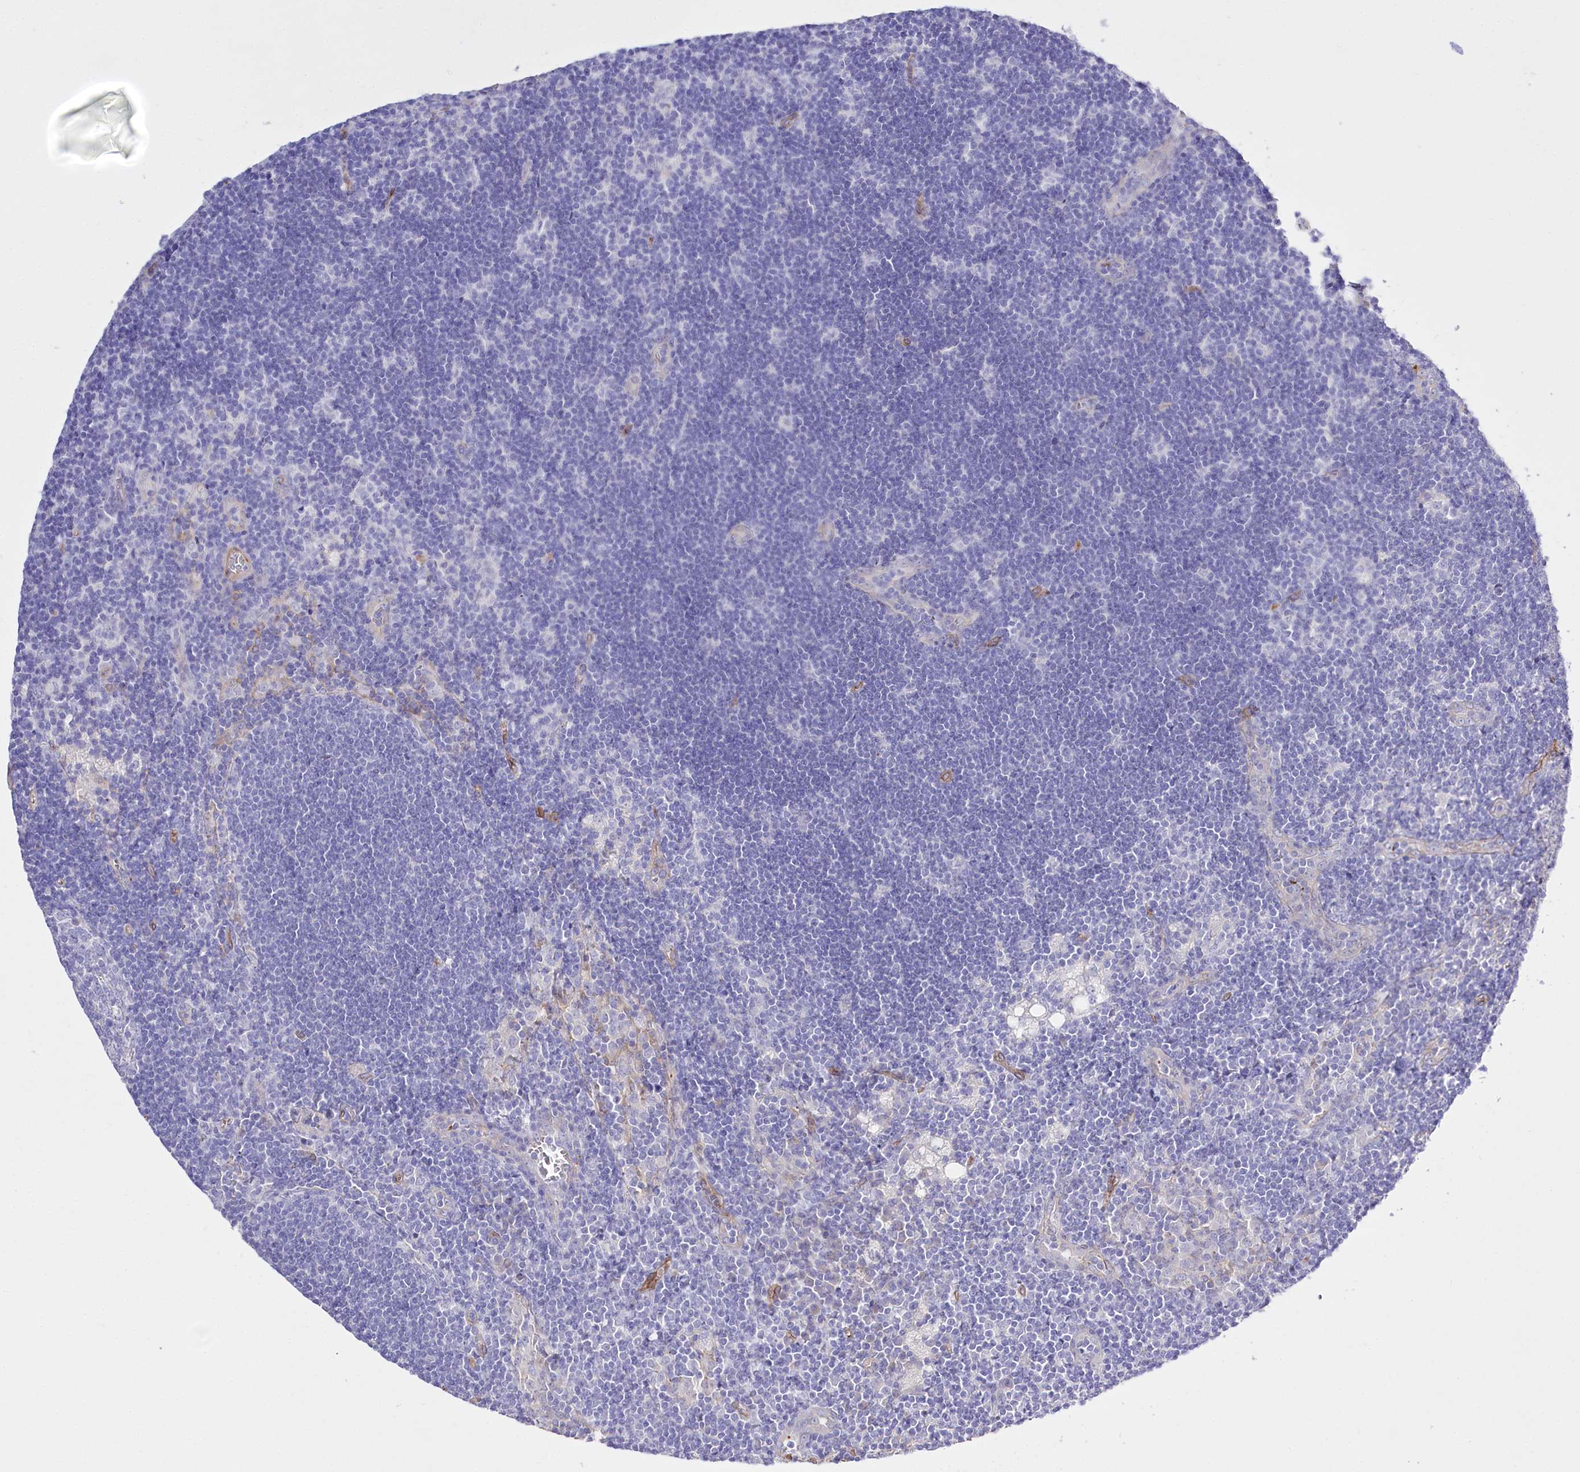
{"staining": {"intensity": "negative", "quantity": "none", "location": "none"}, "tissue": "lymph node", "cell_type": "Germinal center cells", "image_type": "normal", "snomed": [{"axis": "morphology", "description": "Normal tissue, NOS"}, {"axis": "topography", "description": "Lymph node"}], "caption": "This is a histopathology image of IHC staining of benign lymph node, which shows no expression in germinal center cells. The staining is performed using DAB (3,3'-diaminobenzidine) brown chromogen with nuclei counter-stained in using hematoxylin.", "gene": "SLC39A10", "patient": {"sex": "male", "age": 24}}